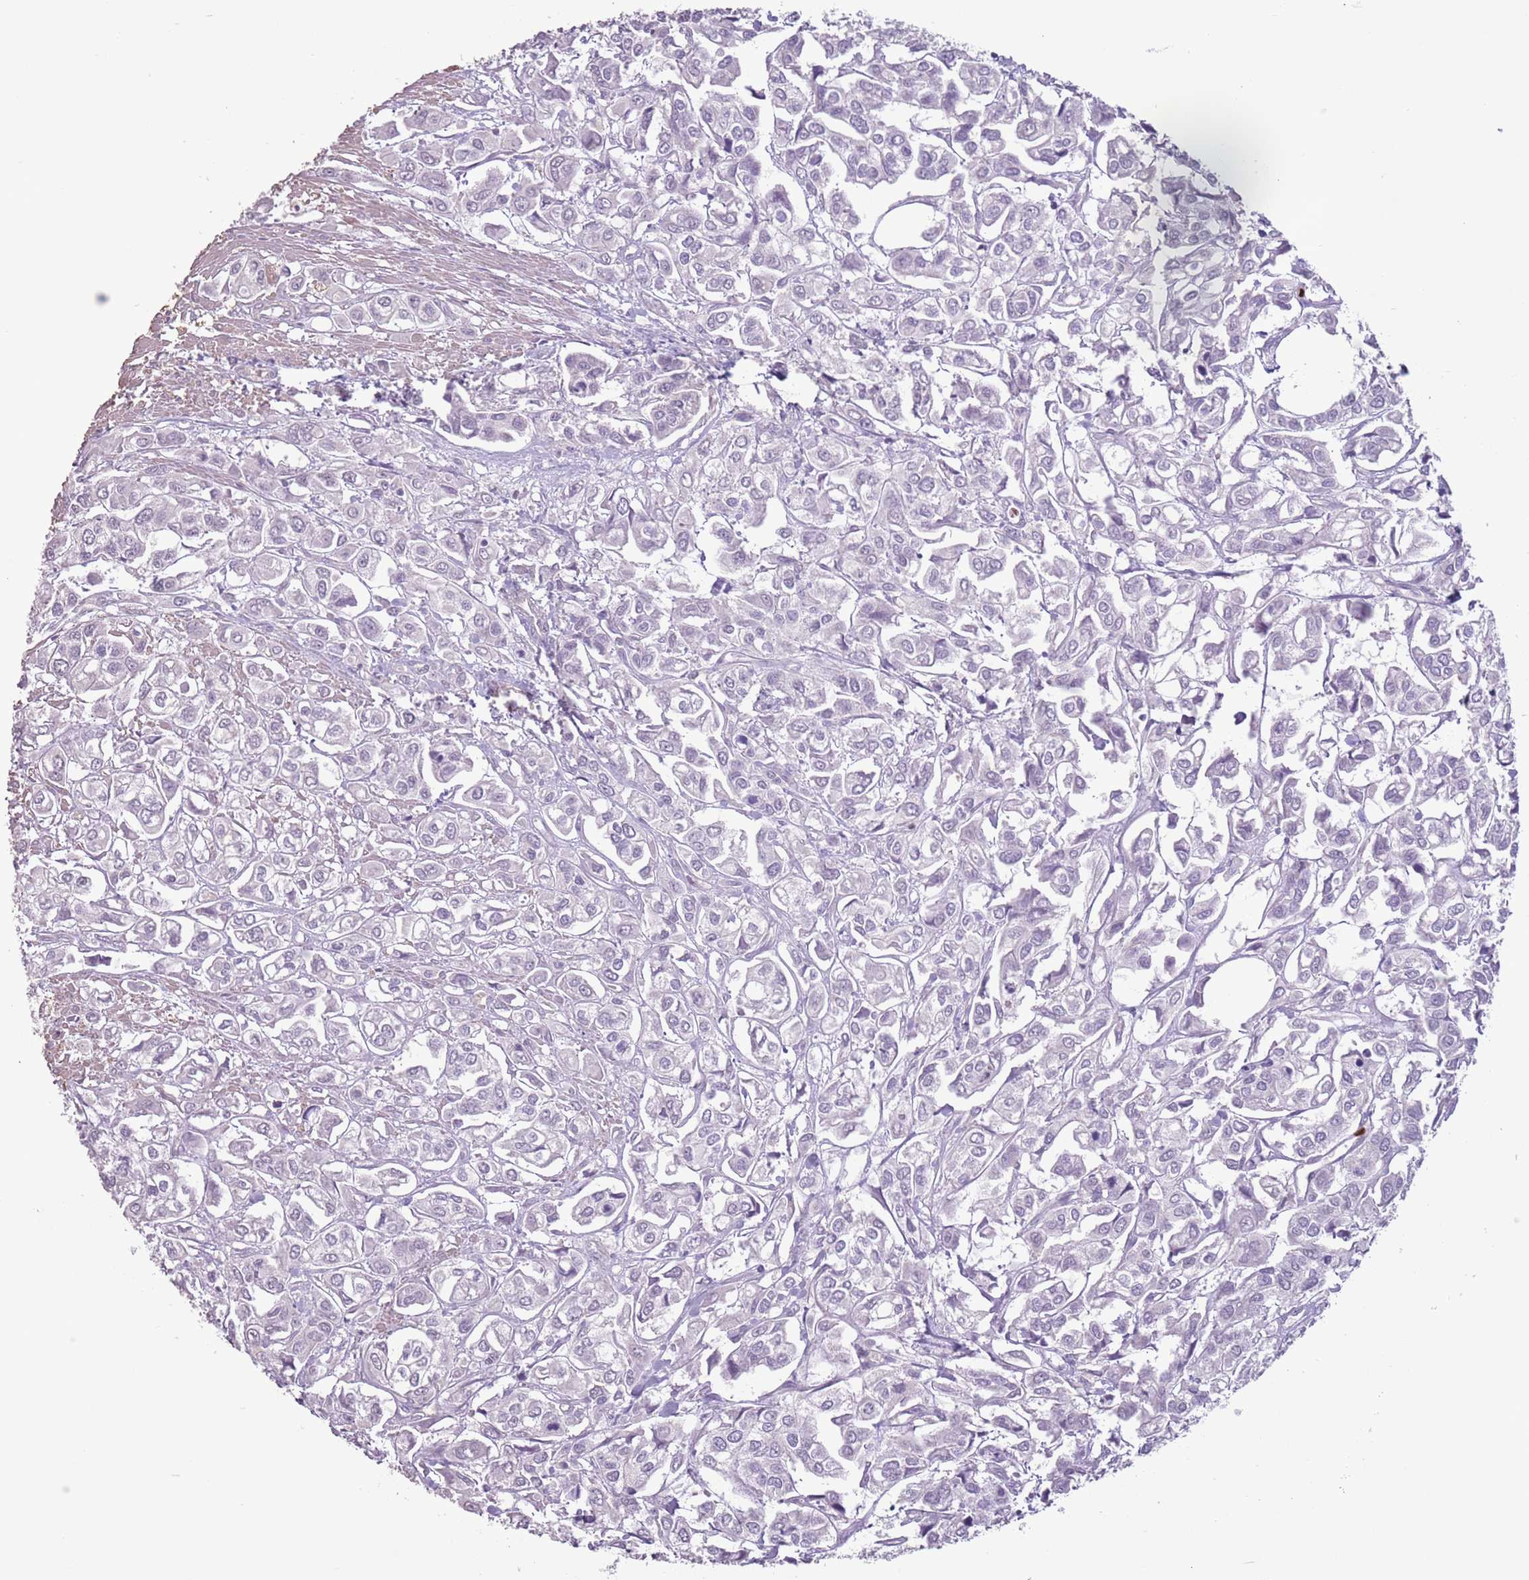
{"staining": {"intensity": "negative", "quantity": "none", "location": "none"}, "tissue": "urothelial cancer", "cell_type": "Tumor cells", "image_type": "cancer", "snomed": [{"axis": "morphology", "description": "Urothelial carcinoma, High grade"}, {"axis": "topography", "description": "Urinary bladder"}], "caption": "The photomicrograph reveals no significant positivity in tumor cells of urothelial cancer.", "gene": "CELF6", "patient": {"sex": "male", "age": 67}}